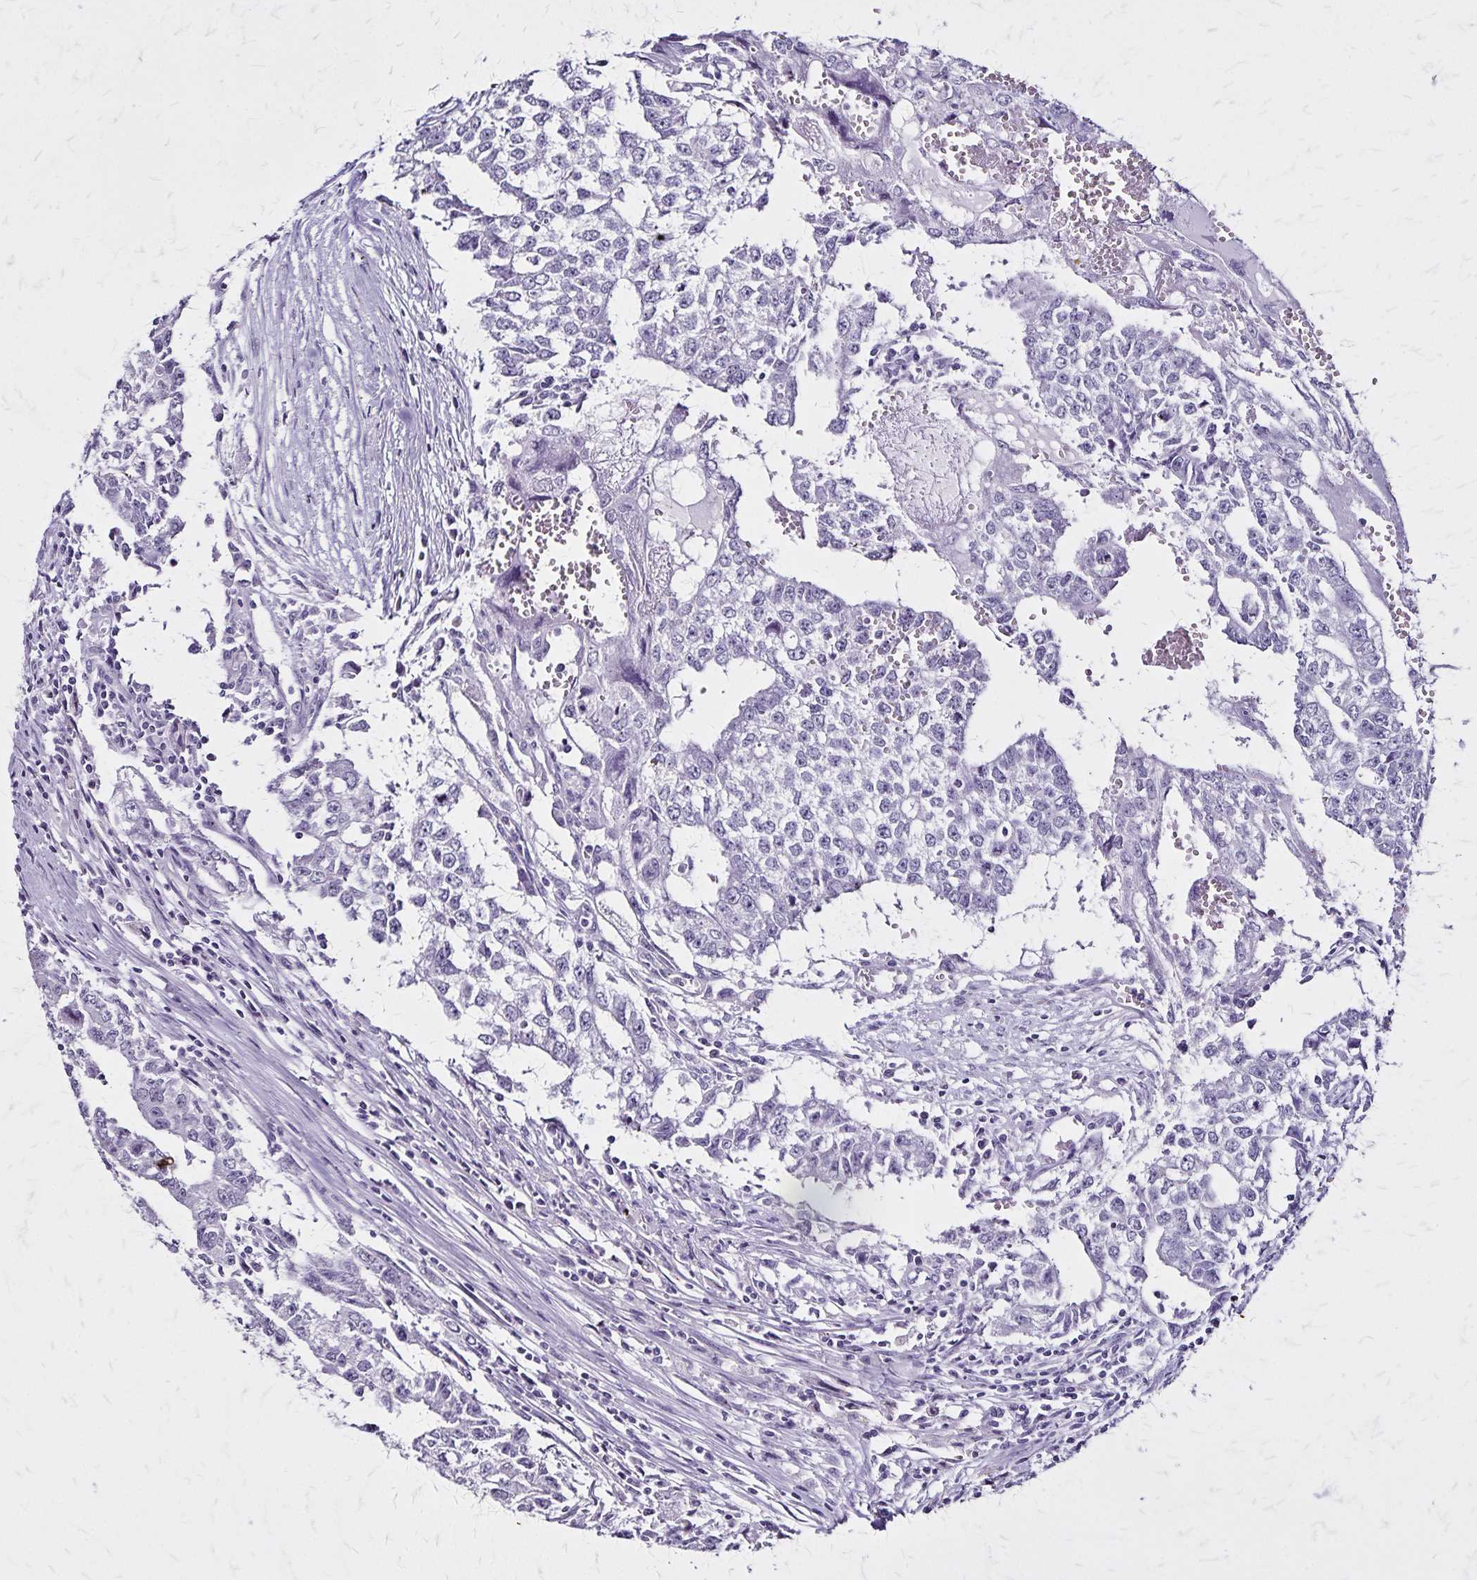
{"staining": {"intensity": "negative", "quantity": "none", "location": "none"}, "tissue": "testis cancer", "cell_type": "Tumor cells", "image_type": "cancer", "snomed": [{"axis": "morphology", "description": "Carcinoma, Embryonal, NOS"}, {"axis": "morphology", "description": "Teratoma, malignant, NOS"}, {"axis": "topography", "description": "Testis"}], "caption": "This is an immunohistochemistry histopathology image of testis cancer (embryonal carcinoma). There is no positivity in tumor cells.", "gene": "KRT2", "patient": {"sex": "male", "age": 24}}